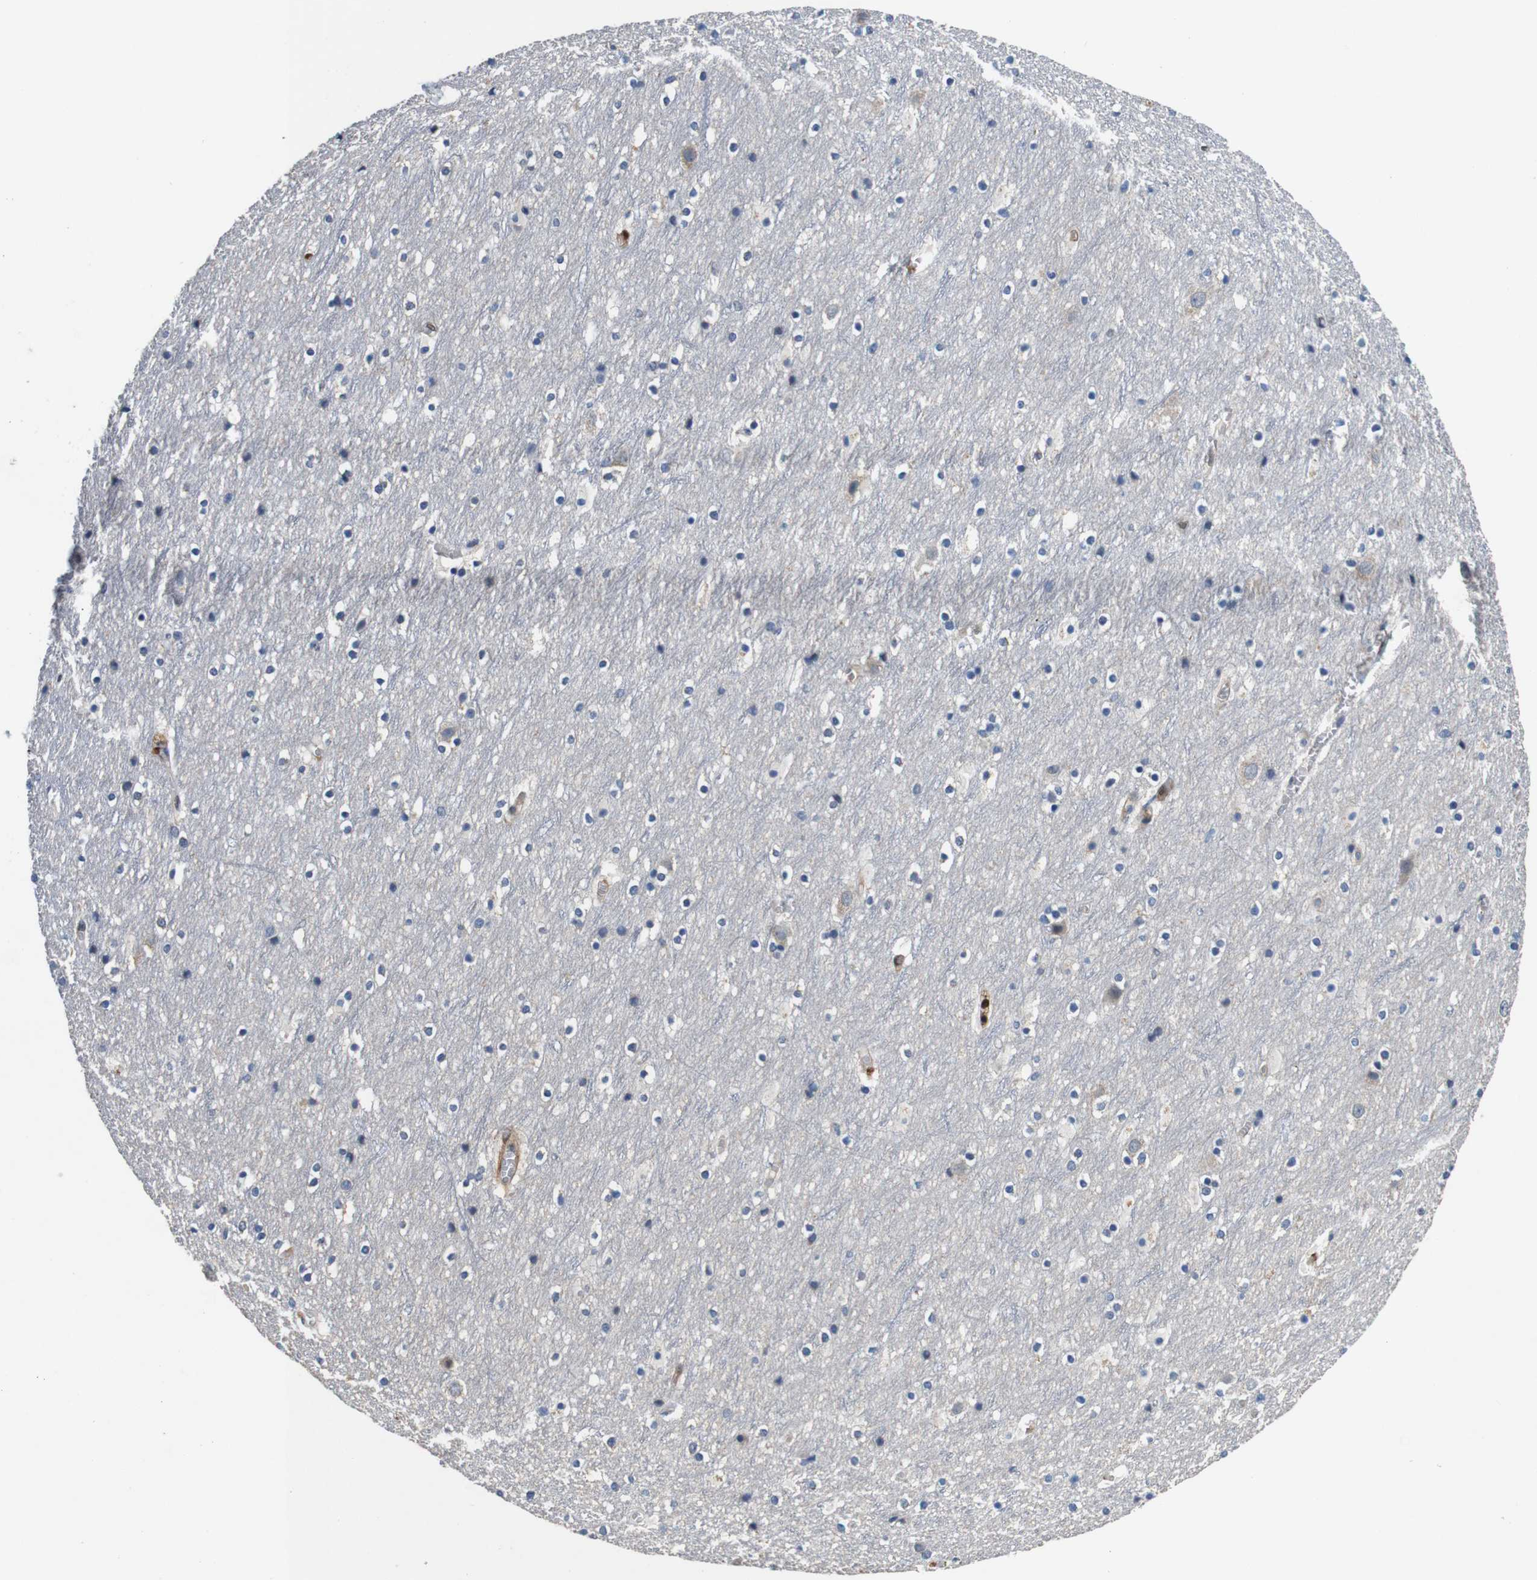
{"staining": {"intensity": "moderate", "quantity": "25%-75%", "location": "cytoplasmic/membranous,nuclear"}, "tissue": "cerebral cortex", "cell_type": "Endothelial cells", "image_type": "normal", "snomed": [{"axis": "morphology", "description": "Normal tissue, NOS"}, {"axis": "topography", "description": "Cerebral cortex"}], "caption": "Immunohistochemistry photomicrograph of benign human cerebral cortex stained for a protein (brown), which displays medium levels of moderate cytoplasmic/membranous,nuclear staining in about 25%-75% of endothelial cells.", "gene": "ANXA1", "patient": {"sex": "male", "age": 45}}